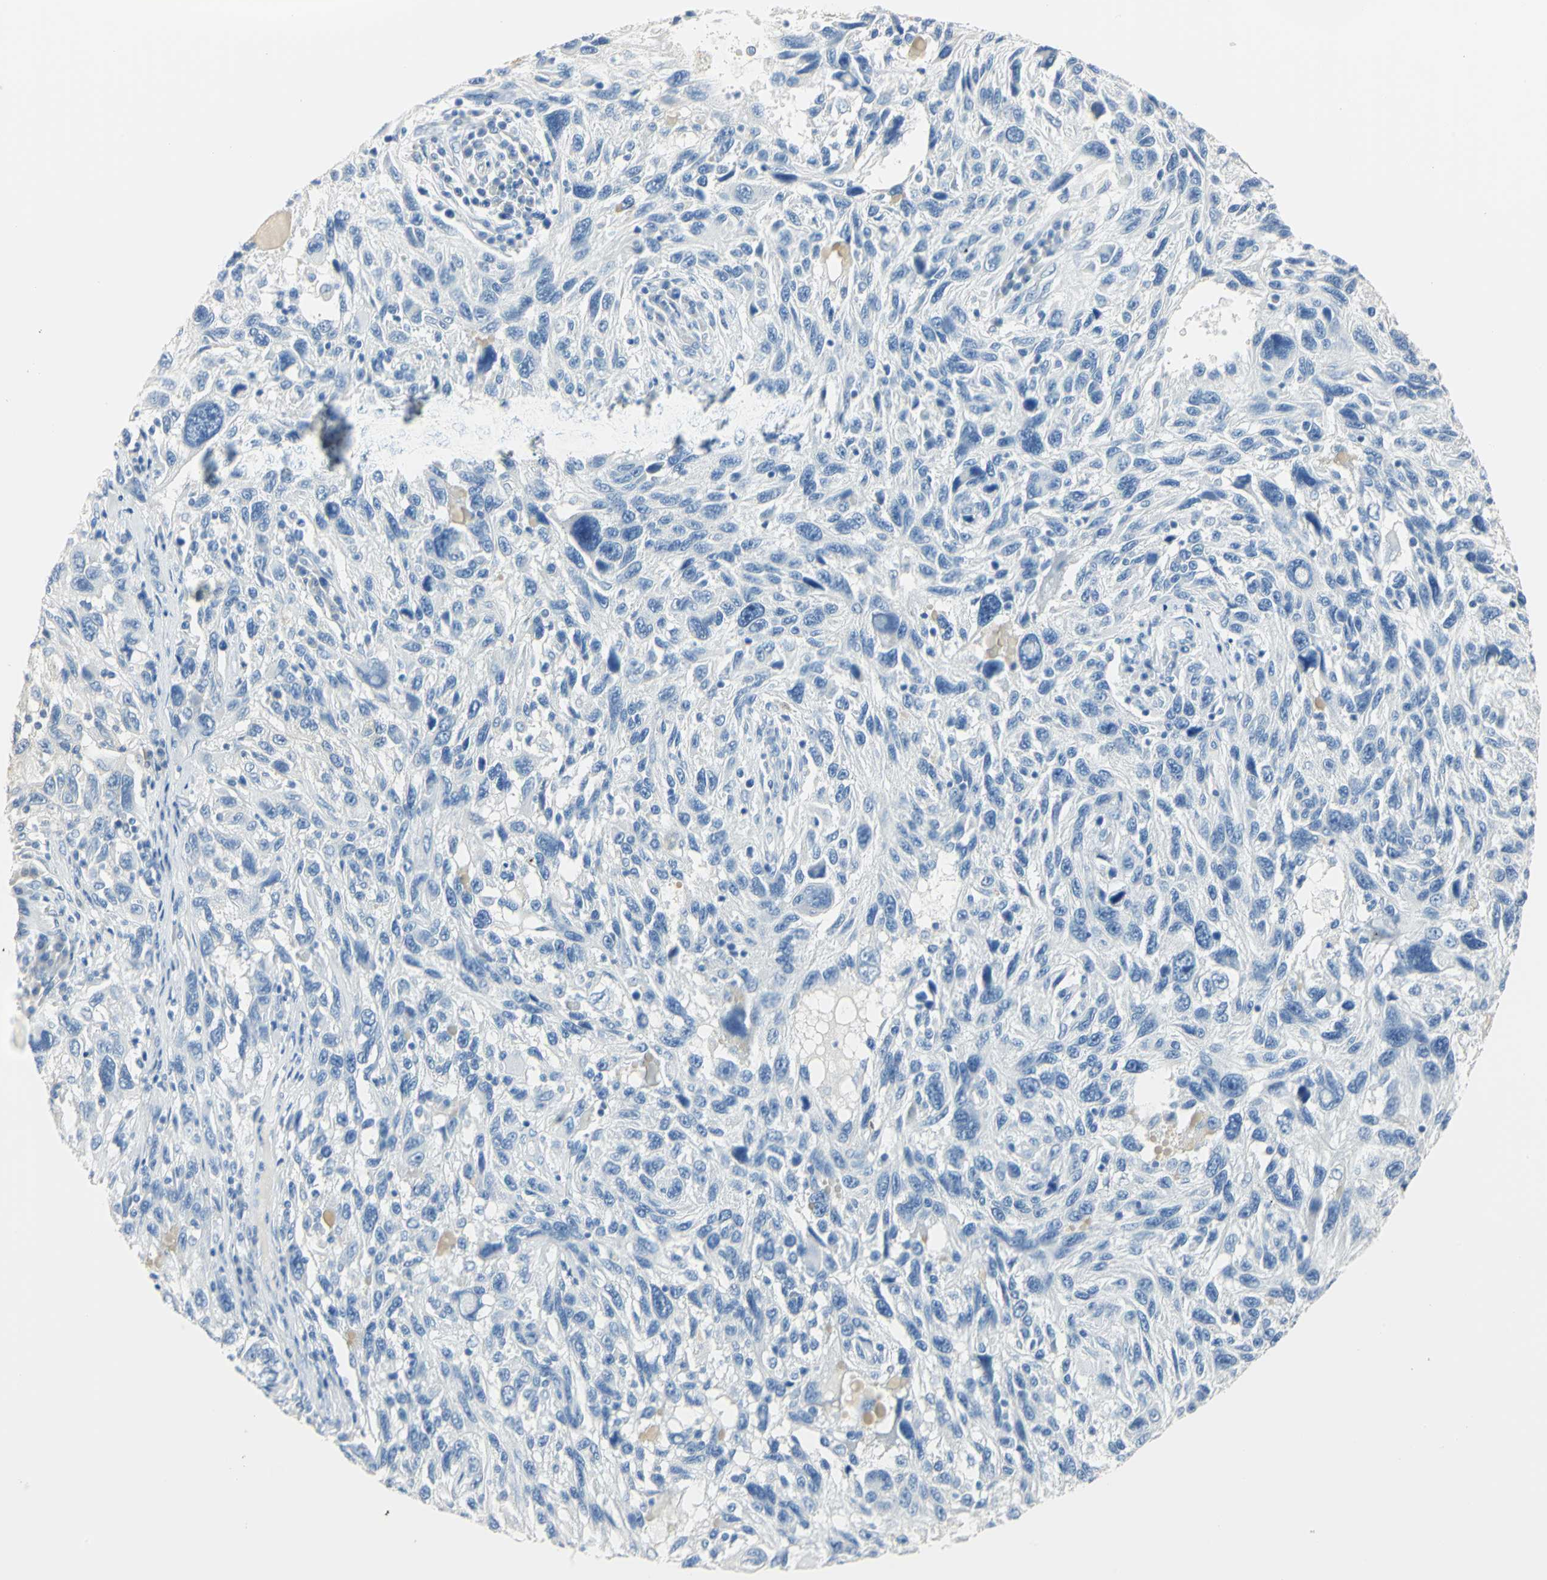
{"staining": {"intensity": "negative", "quantity": "none", "location": "none"}, "tissue": "melanoma", "cell_type": "Tumor cells", "image_type": "cancer", "snomed": [{"axis": "morphology", "description": "Malignant melanoma, NOS"}, {"axis": "topography", "description": "Skin"}], "caption": "Tumor cells show no significant protein staining in melanoma. (Stains: DAB (3,3'-diaminobenzidine) immunohistochemistry with hematoxylin counter stain, Microscopy: brightfield microscopy at high magnification).", "gene": "CA3", "patient": {"sex": "male", "age": 53}}